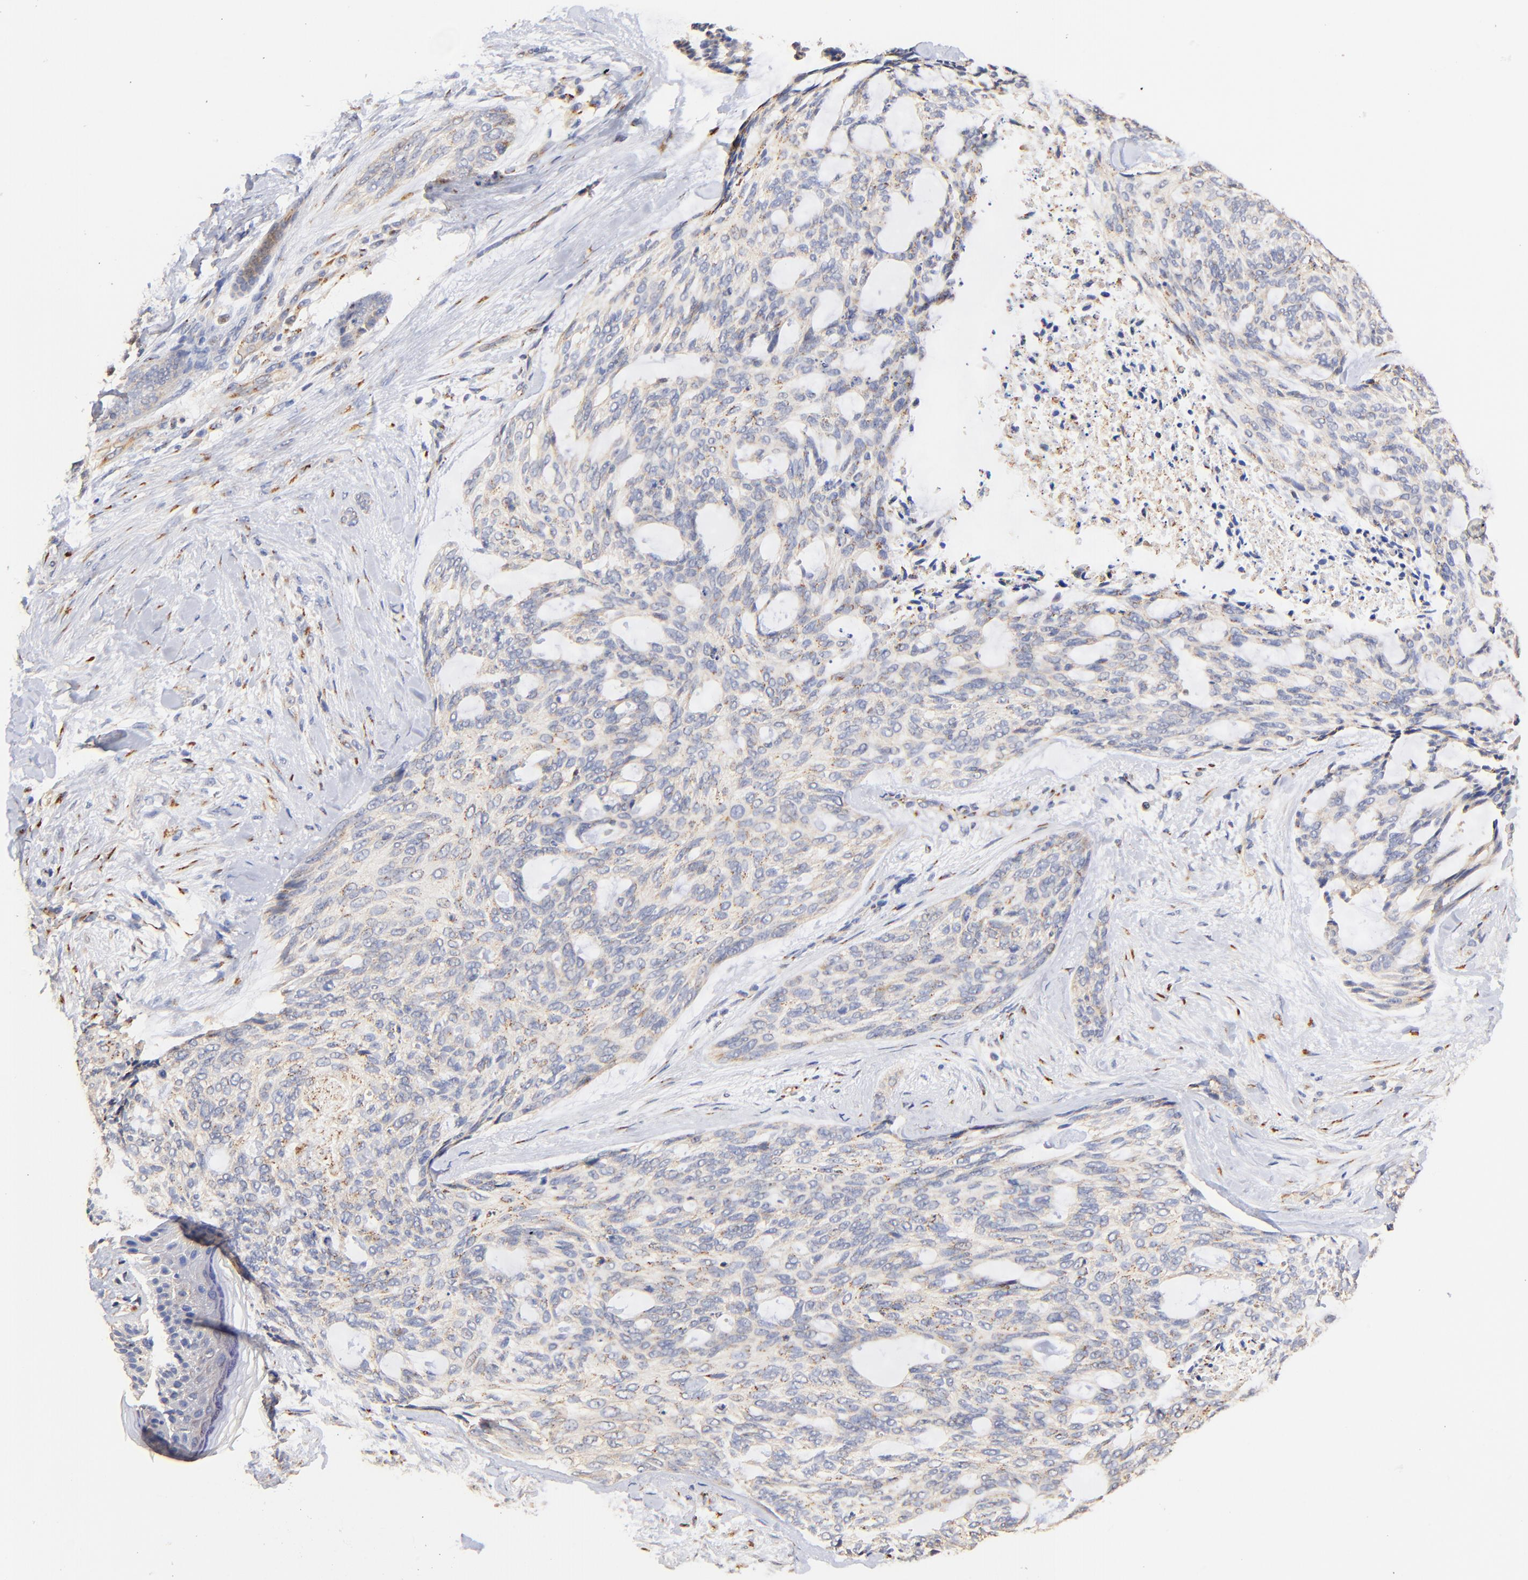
{"staining": {"intensity": "negative", "quantity": "none", "location": "none"}, "tissue": "skin cancer", "cell_type": "Tumor cells", "image_type": "cancer", "snomed": [{"axis": "morphology", "description": "Normal tissue, NOS"}, {"axis": "morphology", "description": "Basal cell carcinoma"}, {"axis": "topography", "description": "Skin"}], "caption": "Immunohistochemistry (IHC) of human skin cancer (basal cell carcinoma) shows no positivity in tumor cells.", "gene": "FMNL3", "patient": {"sex": "female", "age": 71}}